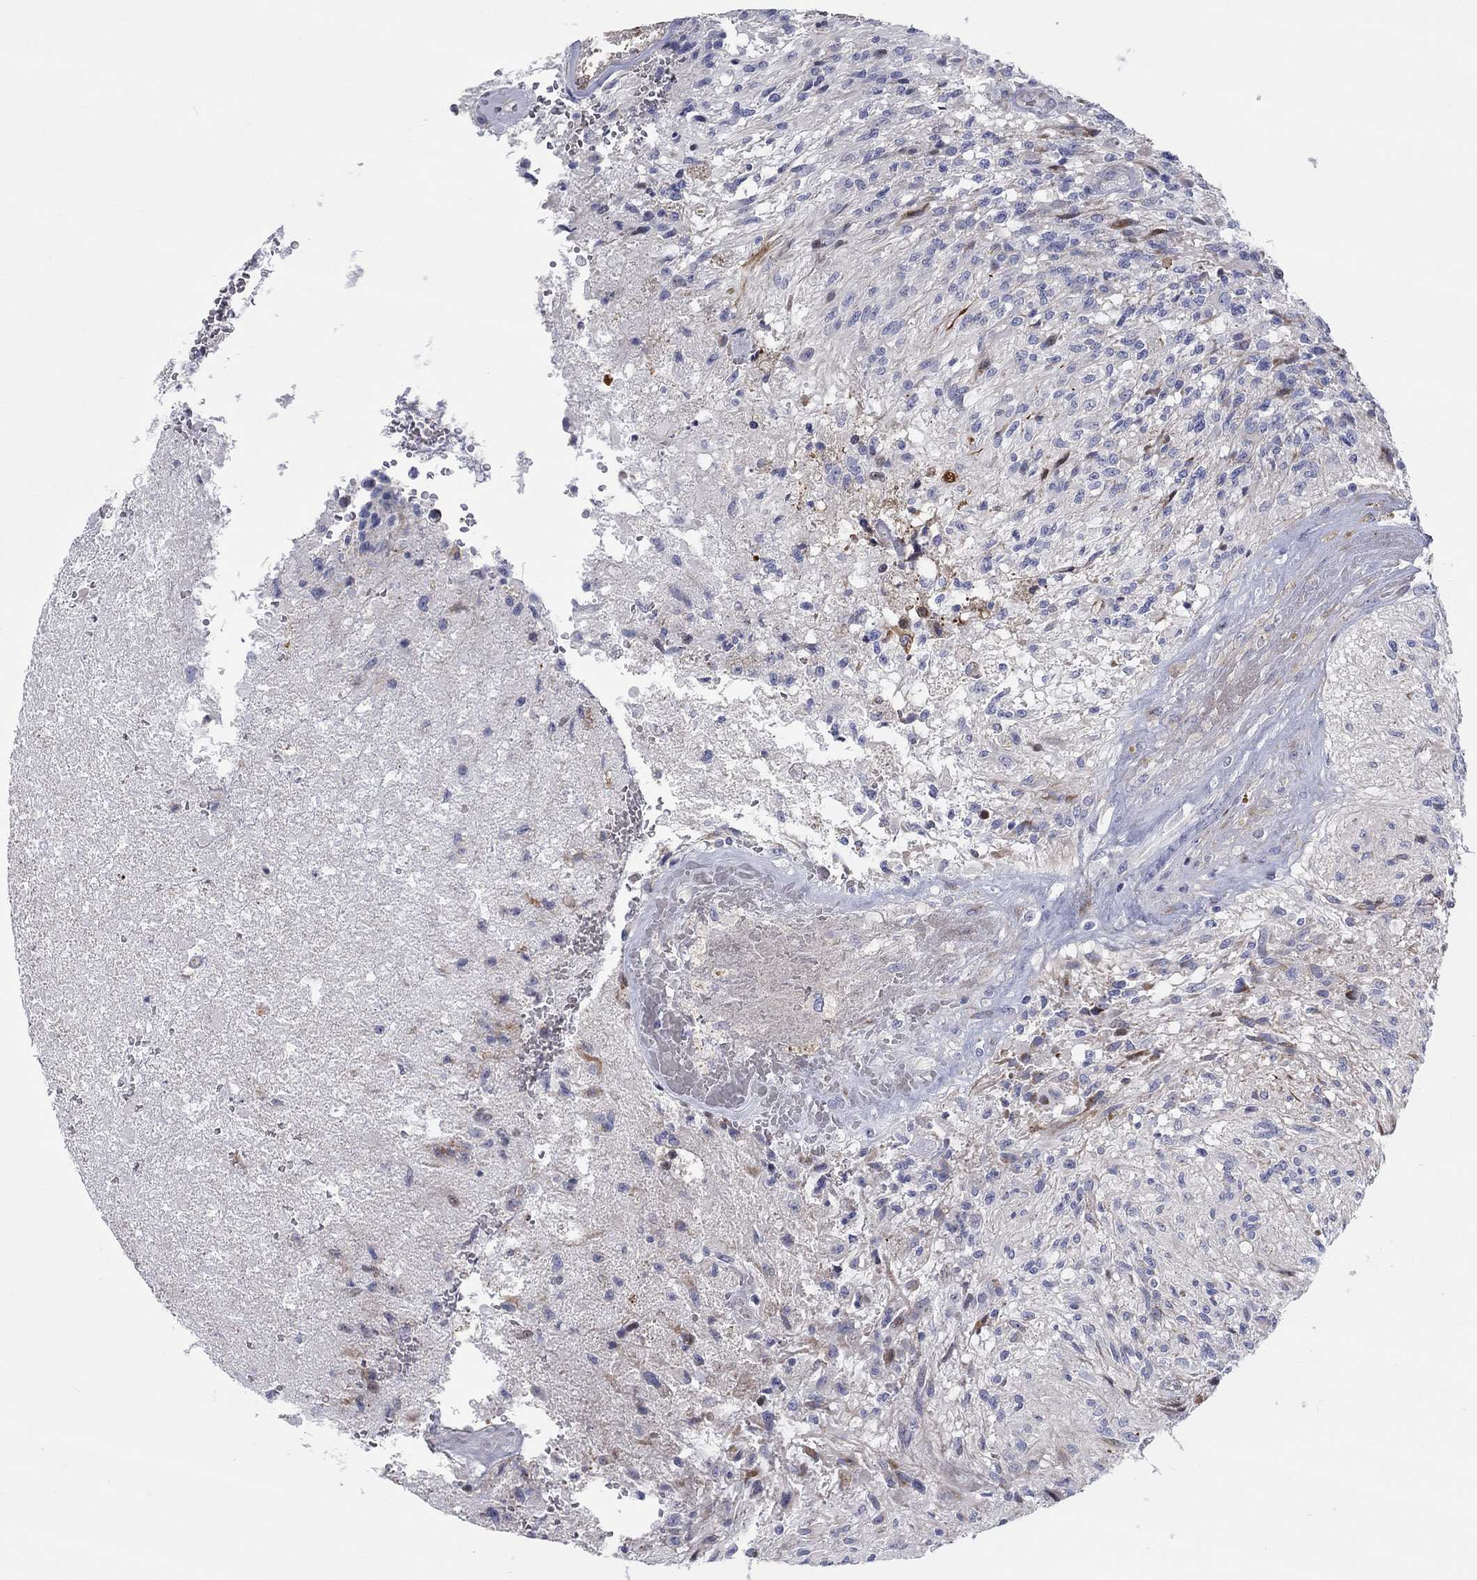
{"staining": {"intensity": "negative", "quantity": "none", "location": "none"}, "tissue": "glioma", "cell_type": "Tumor cells", "image_type": "cancer", "snomed": [{"axis": "morphology", "description": "Glioma, malignant, High grade"}, {"axis": "topography", "description": "Brain"}], "caption": "Immunohistochemical staining of human glioma reveals no significant expression in tumor cells.", "gene": "ARHGAP36", "patient": {"sex": "male", "age": 56}}